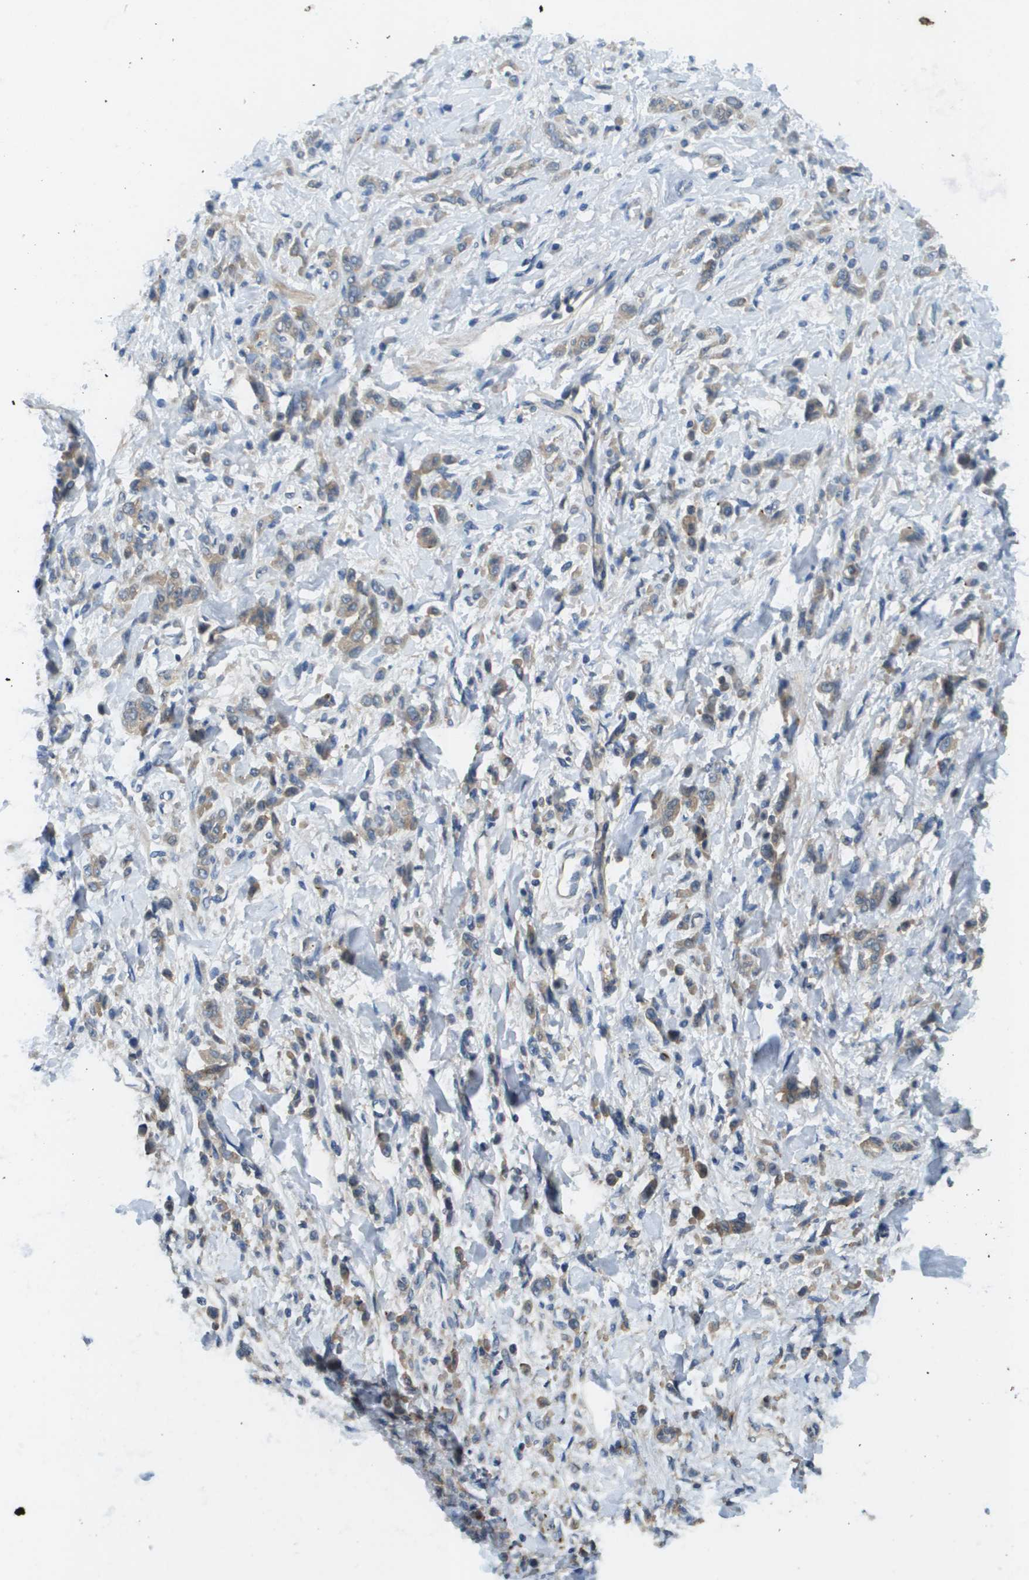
{"staining": {"intensity": "weak", "quantity": "25%-75%", "location": "cytoplasmic/membranous"}, "tissue": "stomach cancer", "cell_type": "Tumor cells", "image_type": "cancer", "snomed": [{"axis": "morphology", "description": "Normal tissue, NOS"}, {"axis": "morphology", "description": "Adenocarcinoma, NOS"}, {"axis": "topography", "description": "Stomach"}], "caption": "Human adenocarcinoma (stomach) stained with a protein marker exhibits weak staining in tumor cells.", "gene": "KRT23", "patient": {"sex": "male", "age": 82}}